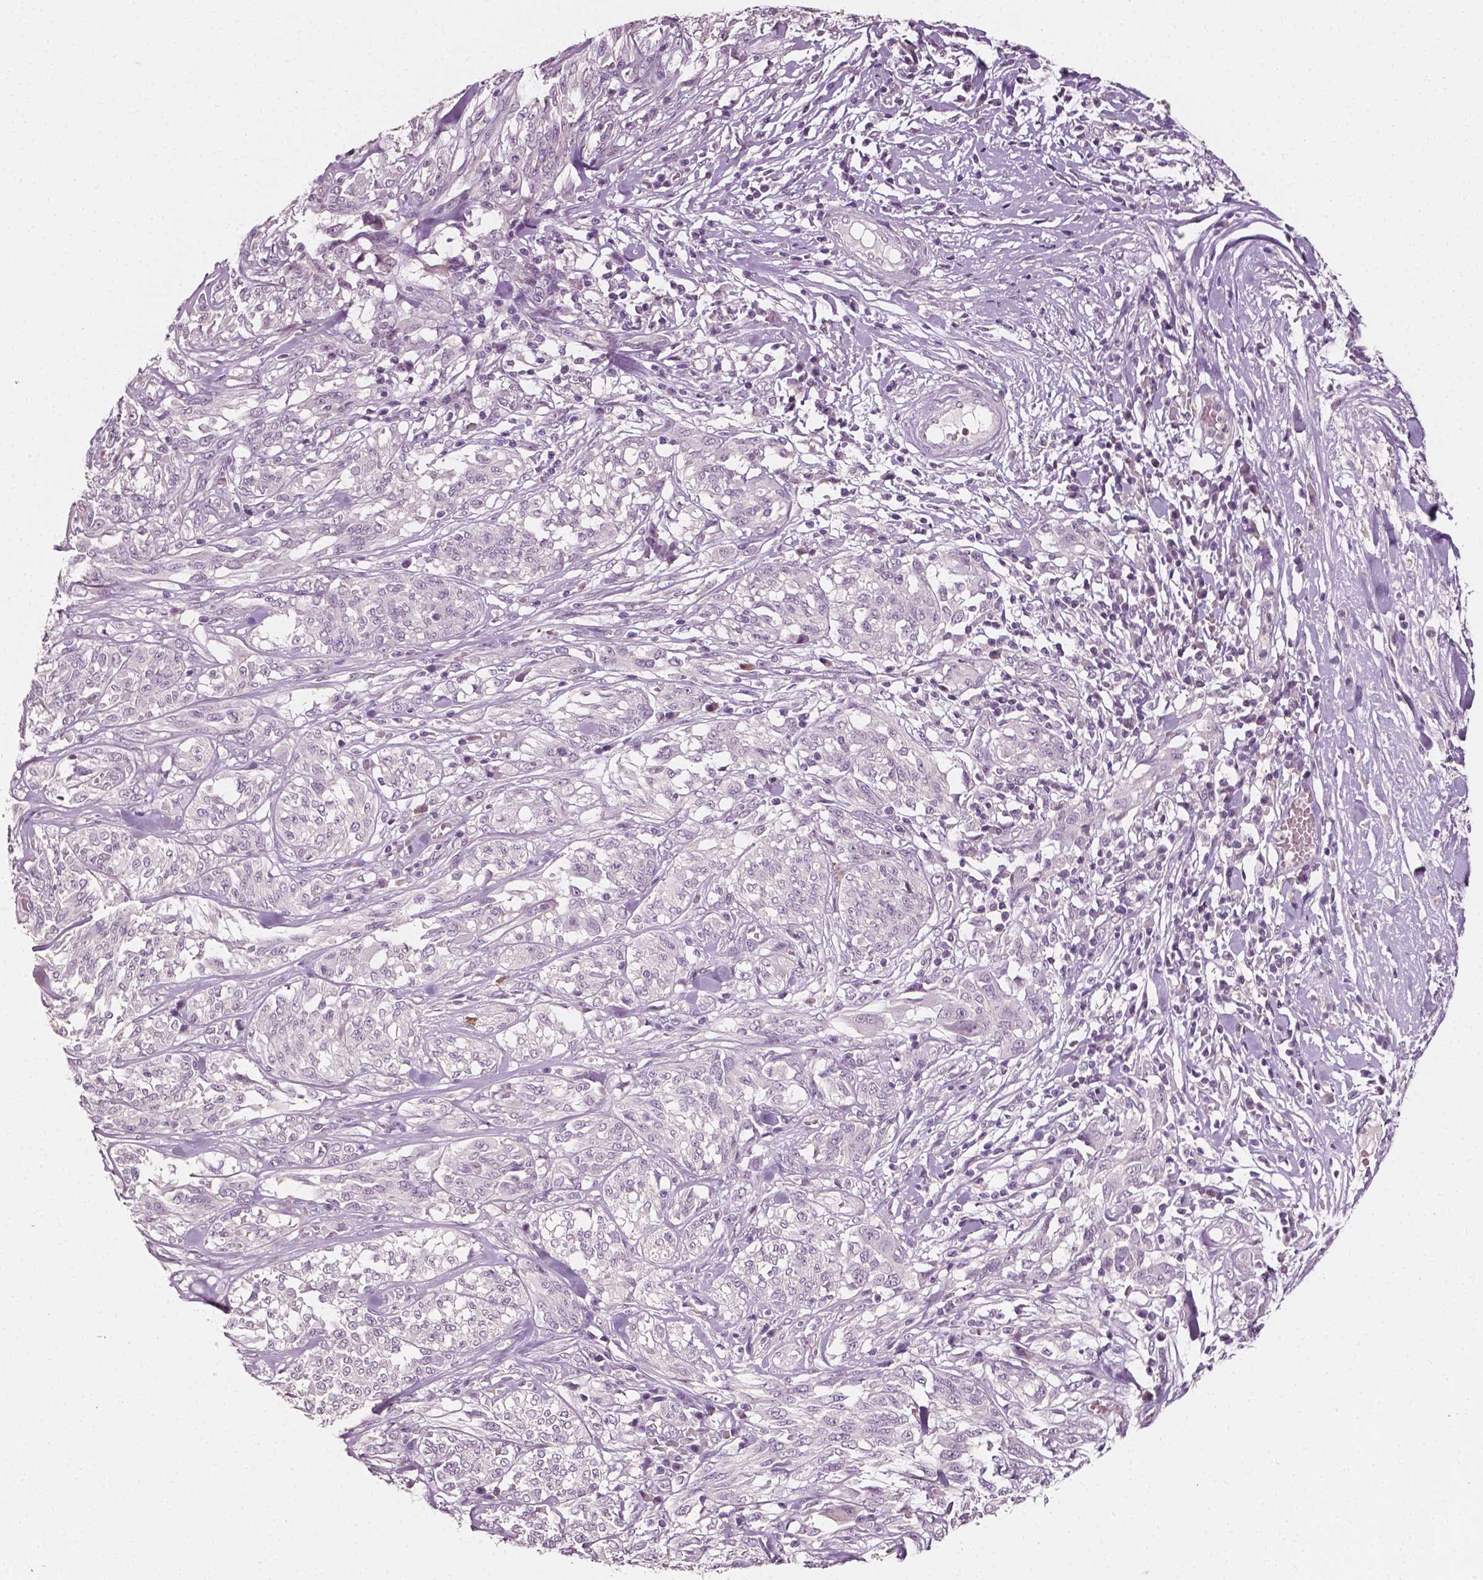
{"staining": {"intensity": "negative", "quantity": "none", "location": "none"}, "tissue": "melanoma", "cell_type": "Tumor cells", "image_type": "cancer", "snomed": [{"axis": "morphology", "description": "Malignant melanoma, NOS"}, {"axis": "topography", "description": "Skin"}], "caption": "This is a histopathology image of IHC staining of melanoma, which shows no expression in tumor cells. (DAB IHC, high magnification).", "gene": "PLA2R1", "patient": {"sex": "female", "age": 91}}